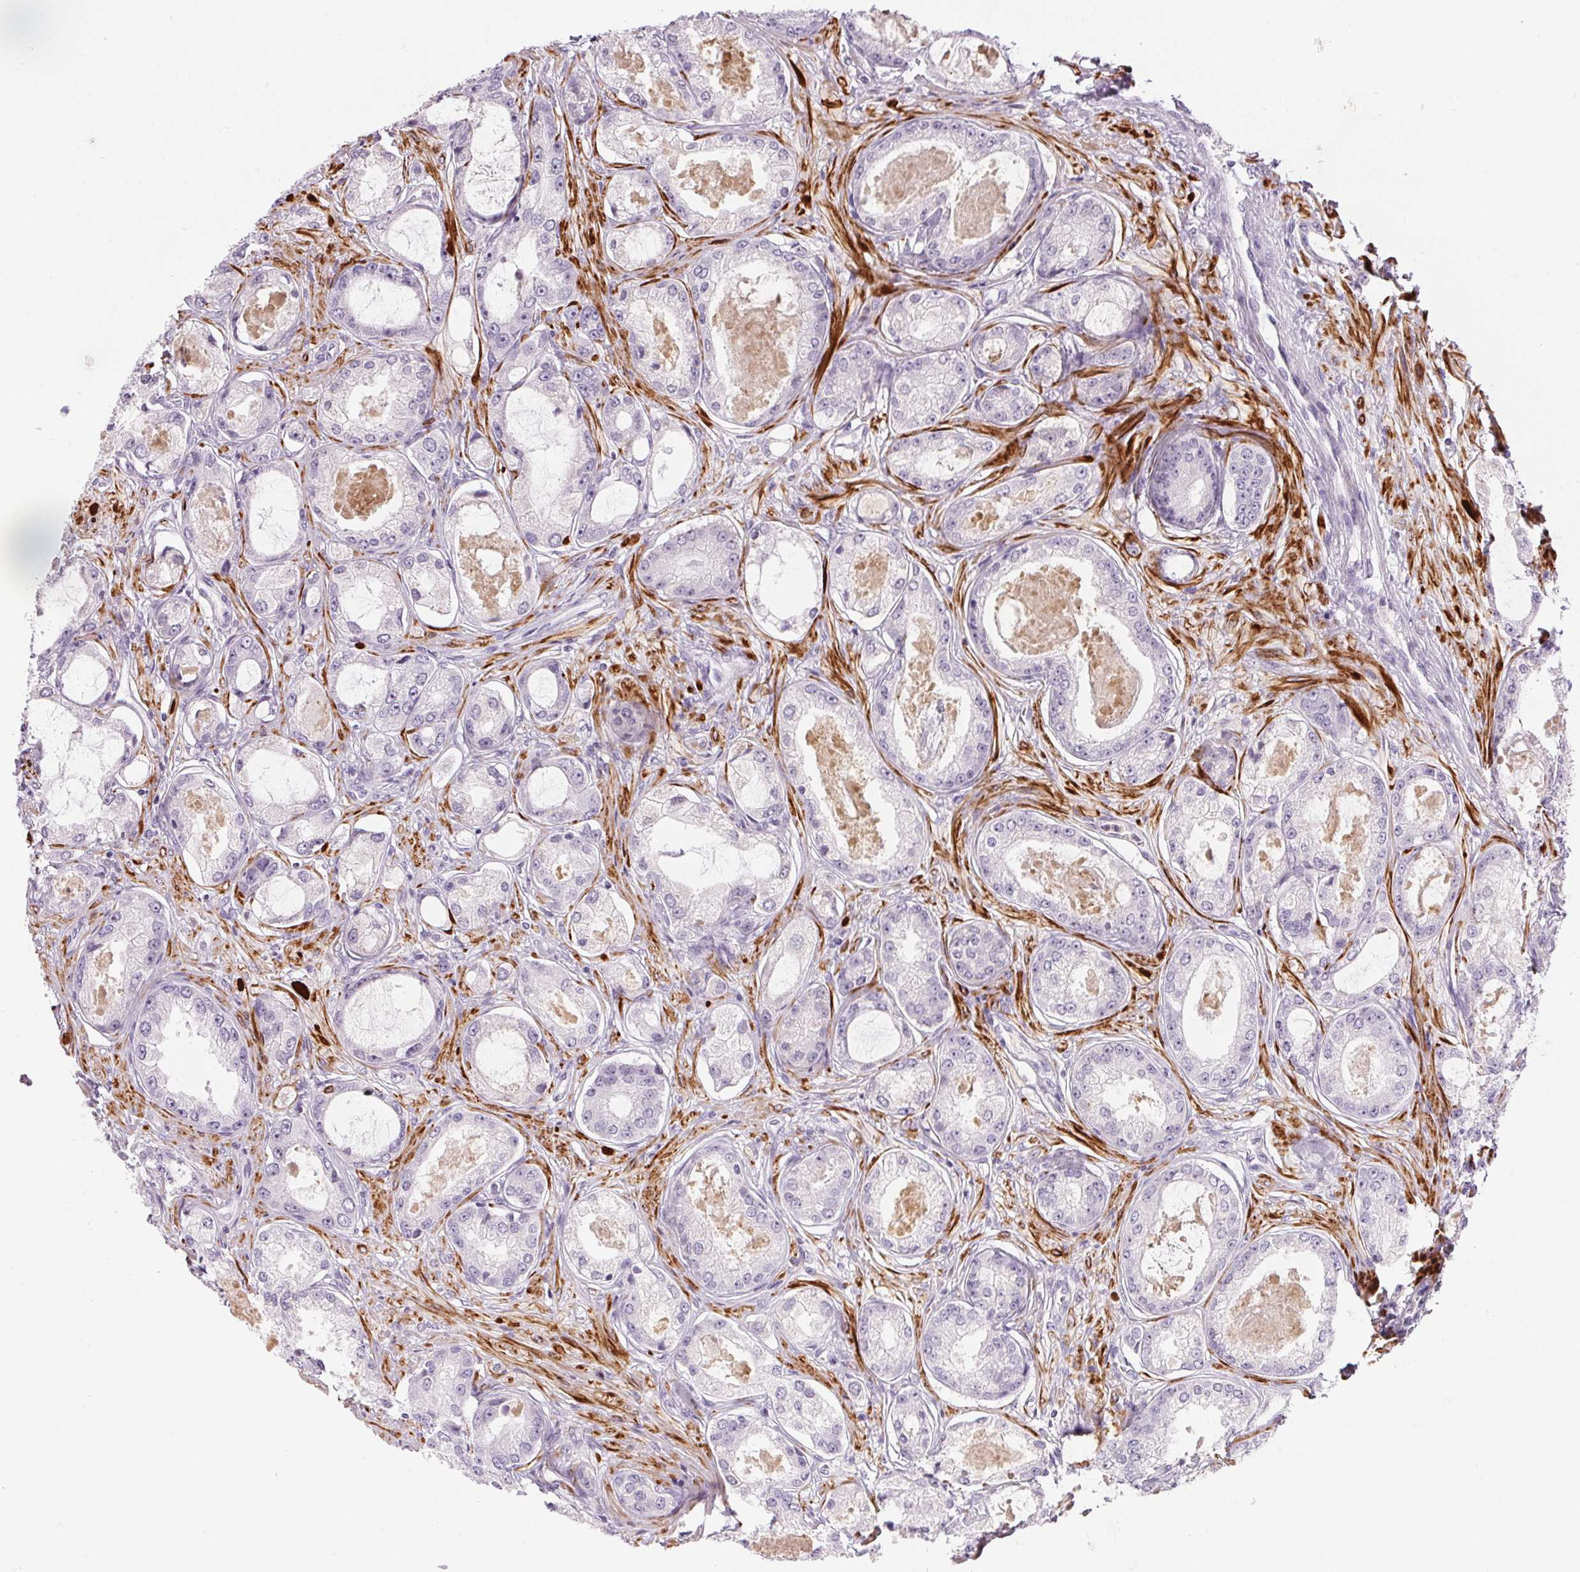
{"staining": {"intensity": "negative", "quantity": "none", "location": "none"}, "tissue": "prostate cancer", "cell_type": "Tumor cells", "image_type": "cancer", "snomed": [{"axis": "morphology", "description": "Adenocarcinoma, Low grade"}, {"axis": "topography", "description": "Prostate"}], "caption": "Tumor cells are negative for brown protein staining in low-grade adenocarcinoma (prostate). Nuclei are stained in blue.", "gene": "ECPAS", "patient": {"sex": "male", "age": 68}}